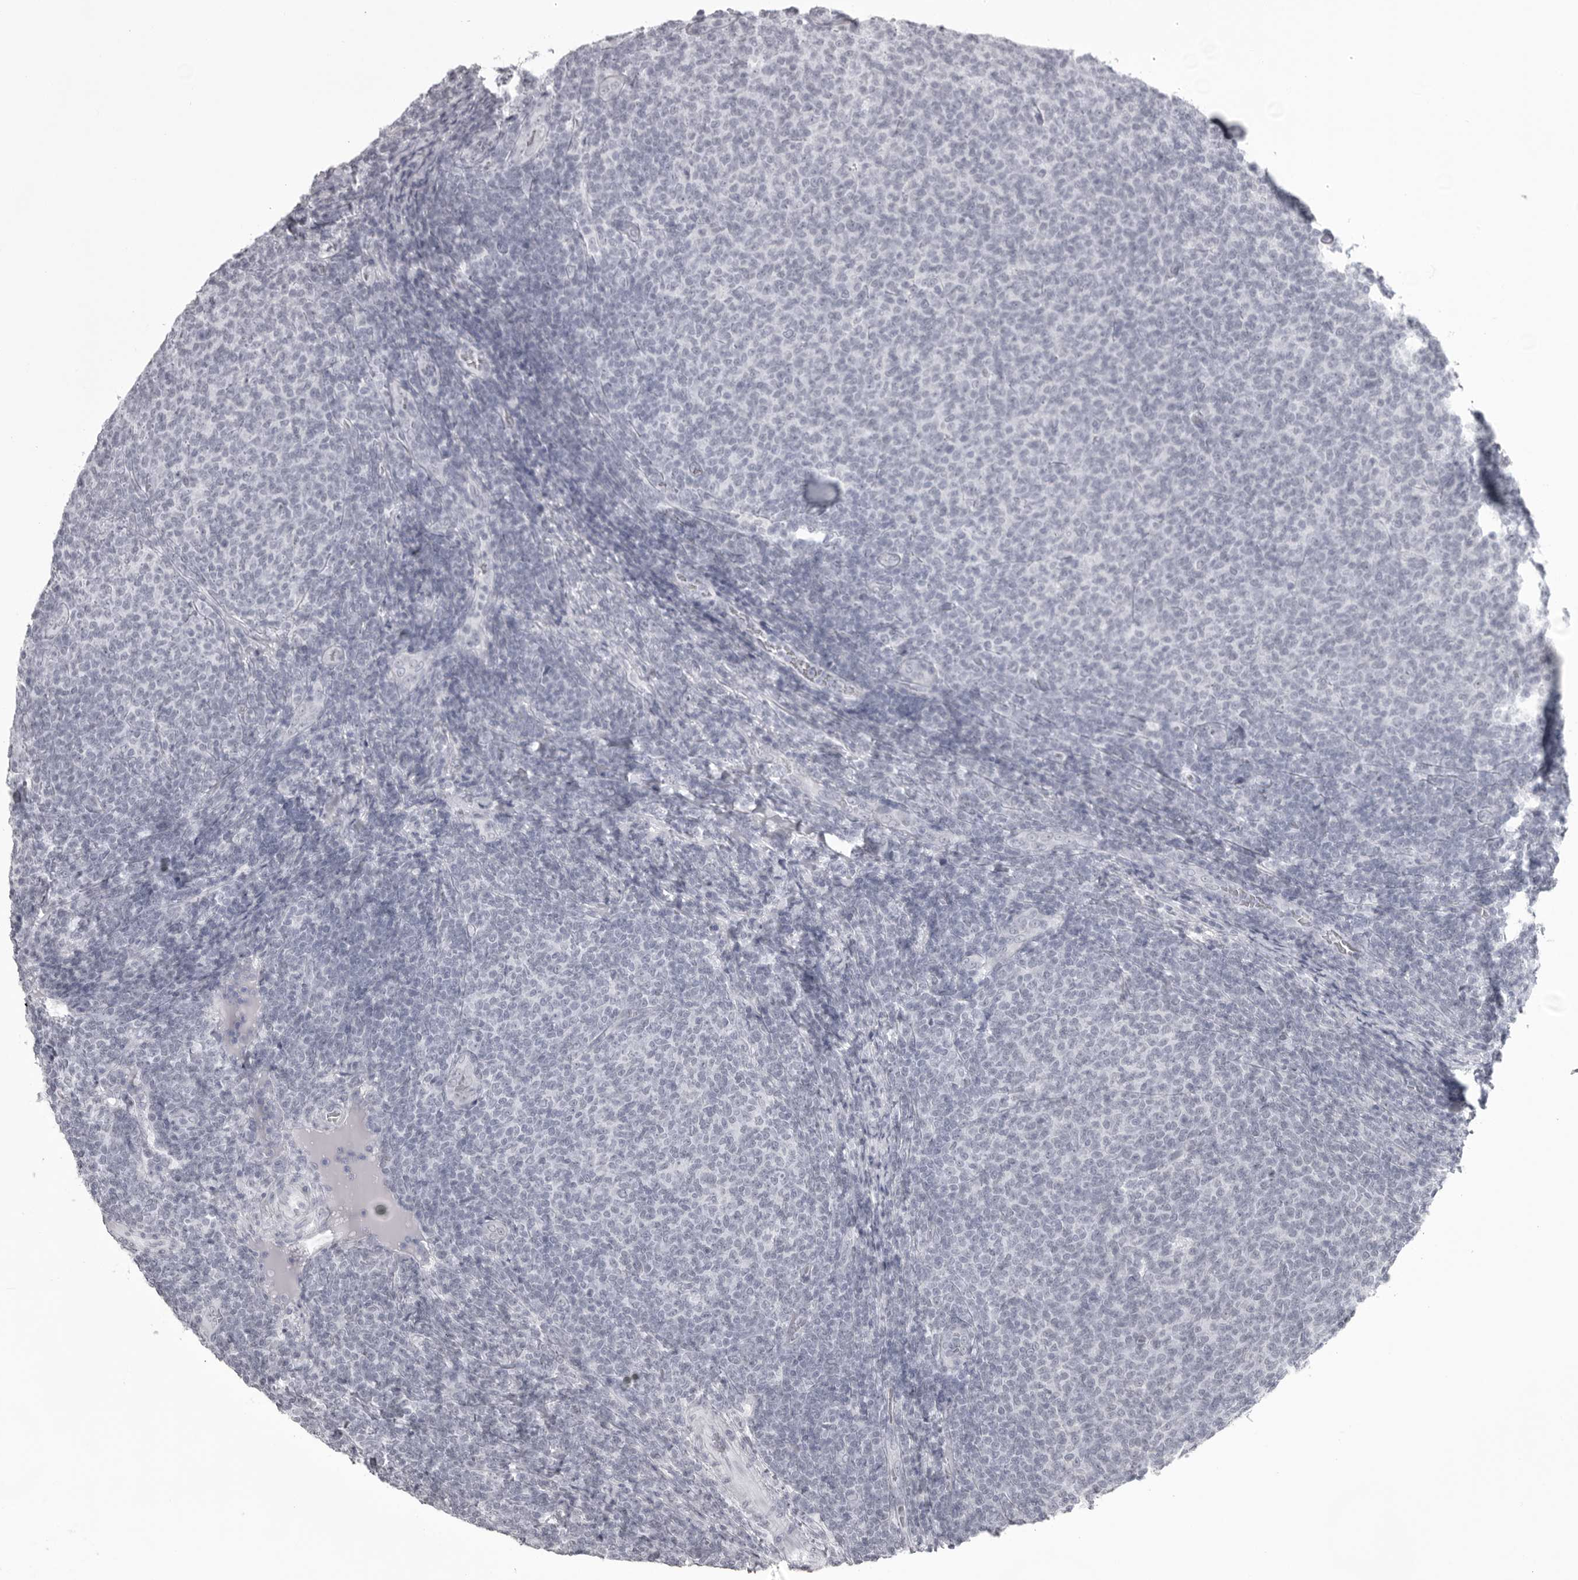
{"staining": {"intensity": "negative", "quantity": "none", "location": "none"}, "tissue": "lymphoma", "cell_type": "Tumor cells", "image_type": "cancer", "snomed": [{"axis": "morphology", "description": "Malignant lymphoma, non-Hodgkin's type, Low grade"}, {"axis": "topography", "description": "Lymph node"}], "caption": "Immunohistochemistry of human malignant lymphoma, non-Hodgkin's type (low-grade) reveals no positivity in tumor cells.", "gene": "UROD", "patient": {"sex": "male", "age": 66}}